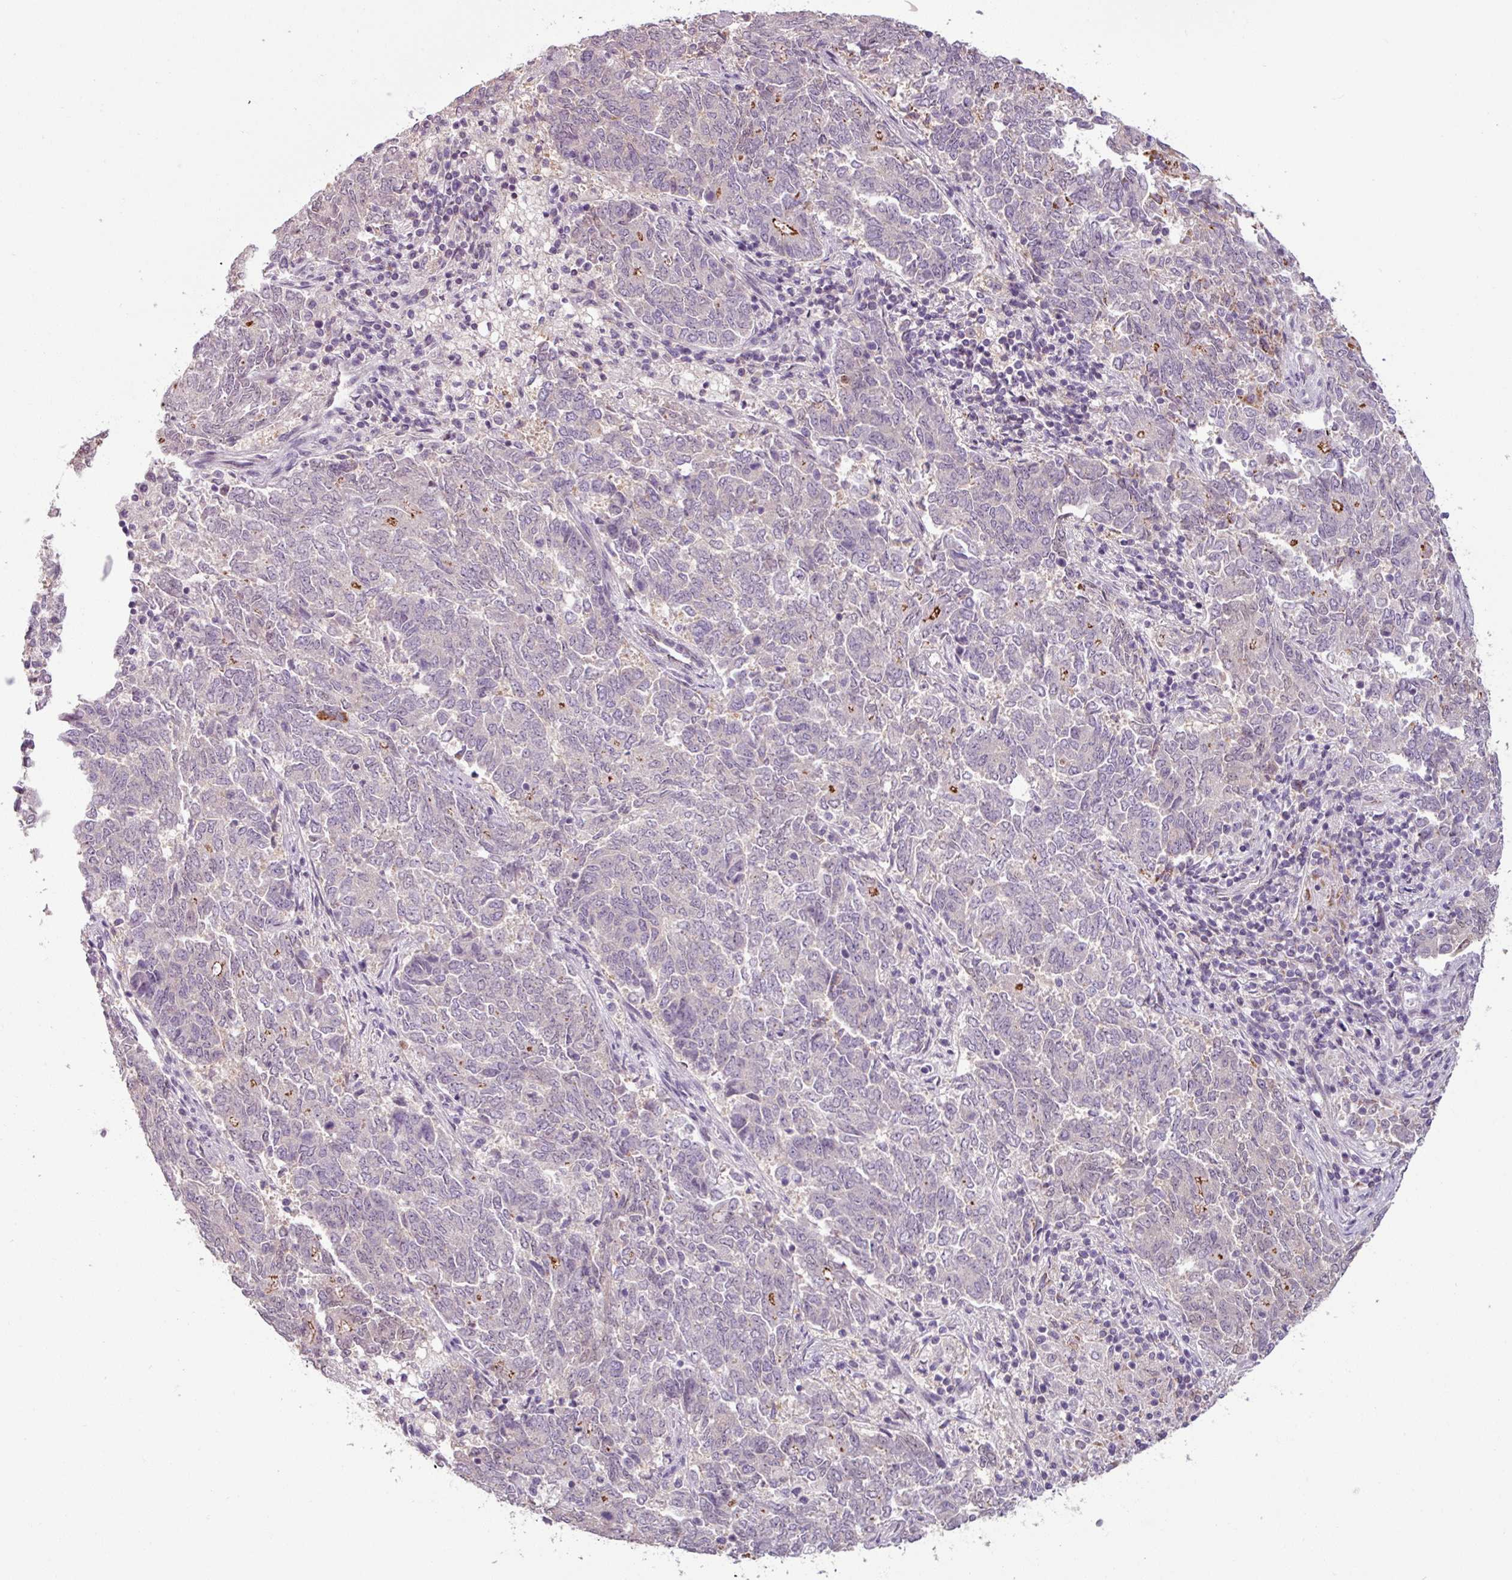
{"staining": {"intensity": "moderate", "quantity": "<25%", "location": "cytoplasmic/membranous"}, "tissue": "endometrial cancer", "cell_type": "Tumor cells", "image_type": "cancer", "snomed": [{"axis": "morphology", "description": "Adenocarcinoma, NOS"}, {"axis": "topography", "description": "Endometrium"}], "caption": "Protein expression analysis of human endometrial adenocarcinoma reveals moderate cytoplasmic/membranous expression in approximately <25% of tumor cells. Nuclei are stained in blue.", "gene": "PNMA6A", "patient": {"sex": "female", "age": 80}}